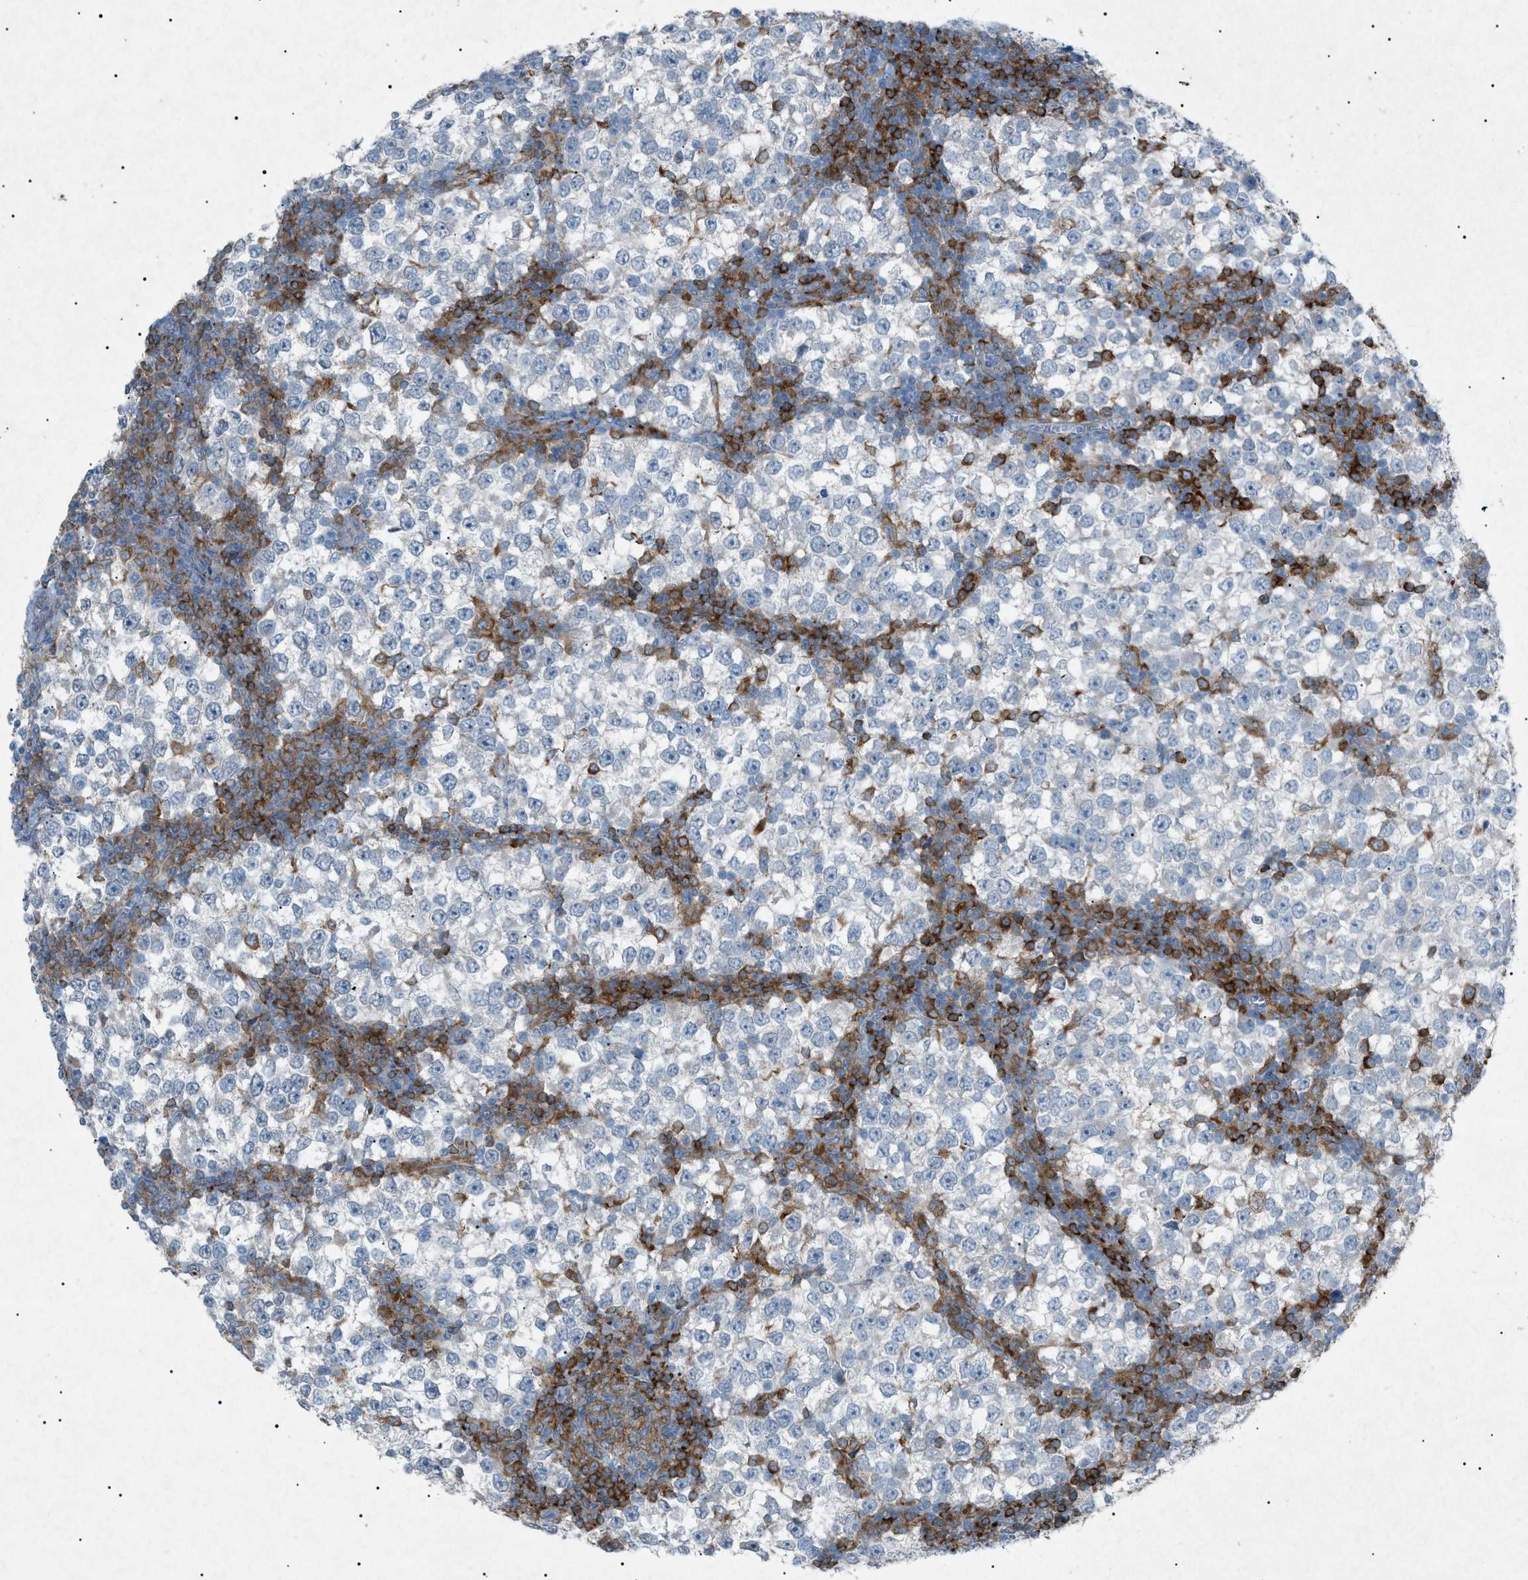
{"staining": {"intensity": "negative", "quantity": "none", "location": "none"}, "tissue": "testis cancer", "cell_type": "Tumor cells", "image_type": "cancer", "snomed": [{"axis": "morphology", "description": "Seminoma, NOS"}, {"axis": "topography", "description": "Testis"}], "caption": "IHC of human testis seminoma displays no expression in tumor cells.", "gene": "BTK", "patient": {"sex": "male", "age": 65}}